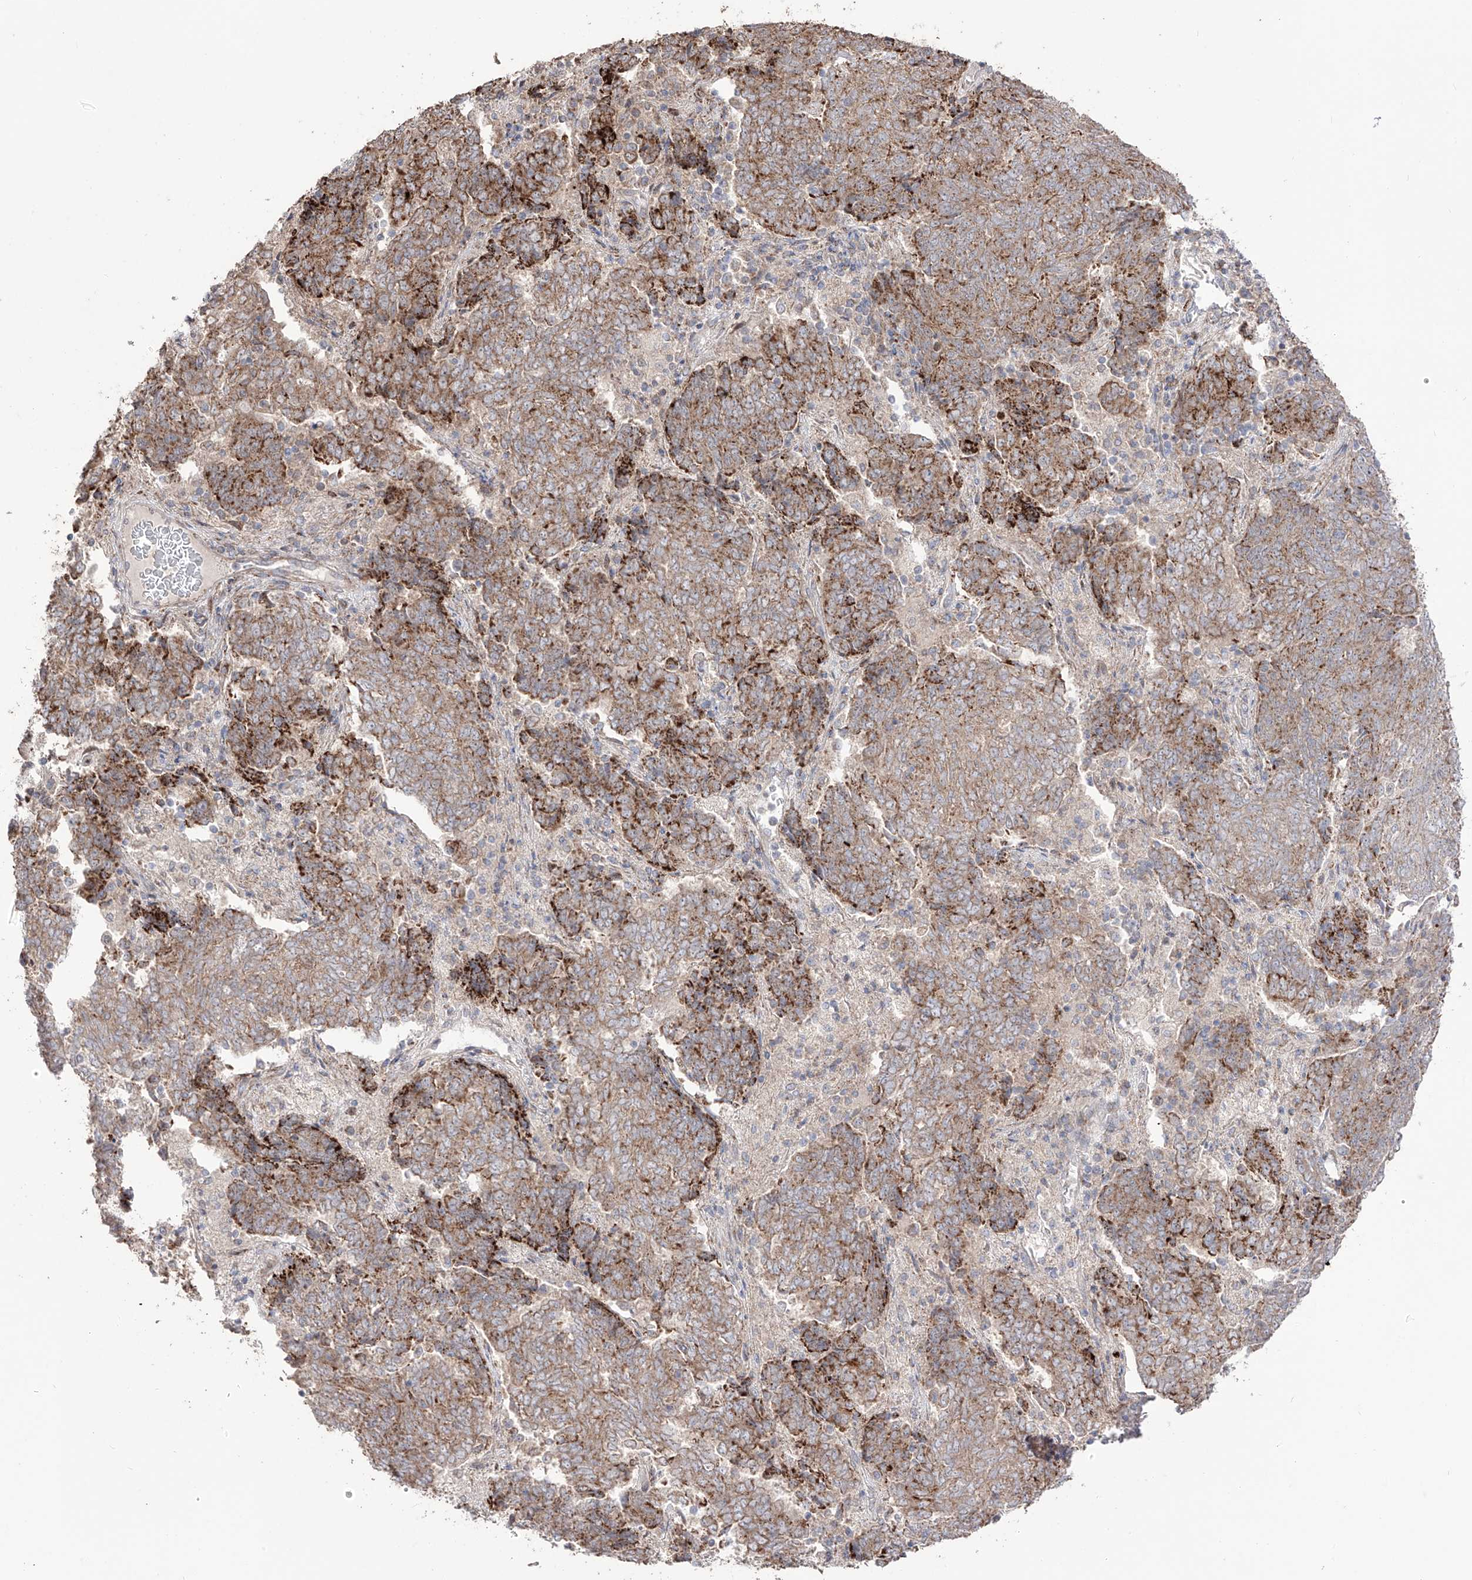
{"staining": {"intensity": "moderate", "quantity": ">75%", "location": "cytoplasmic/membranous"}, "tissue": "endometrial cancer", "cell_type": "Tumor cells", "image_type": "cancer", "snomed": [{"axis": "morphology", "description": "Adenocarcinoma, NOS"}, {"axis": "topography", "description": "Endometrium"}], "caption": "Protein expression analysis of human adenocarcinoma (endometrial) reveals moderate cytoplasmic/membranous positivity in approximately >75% of tumor cells.", "gene": "YKT6", "patient": {"sex": "female", "age": 80}}